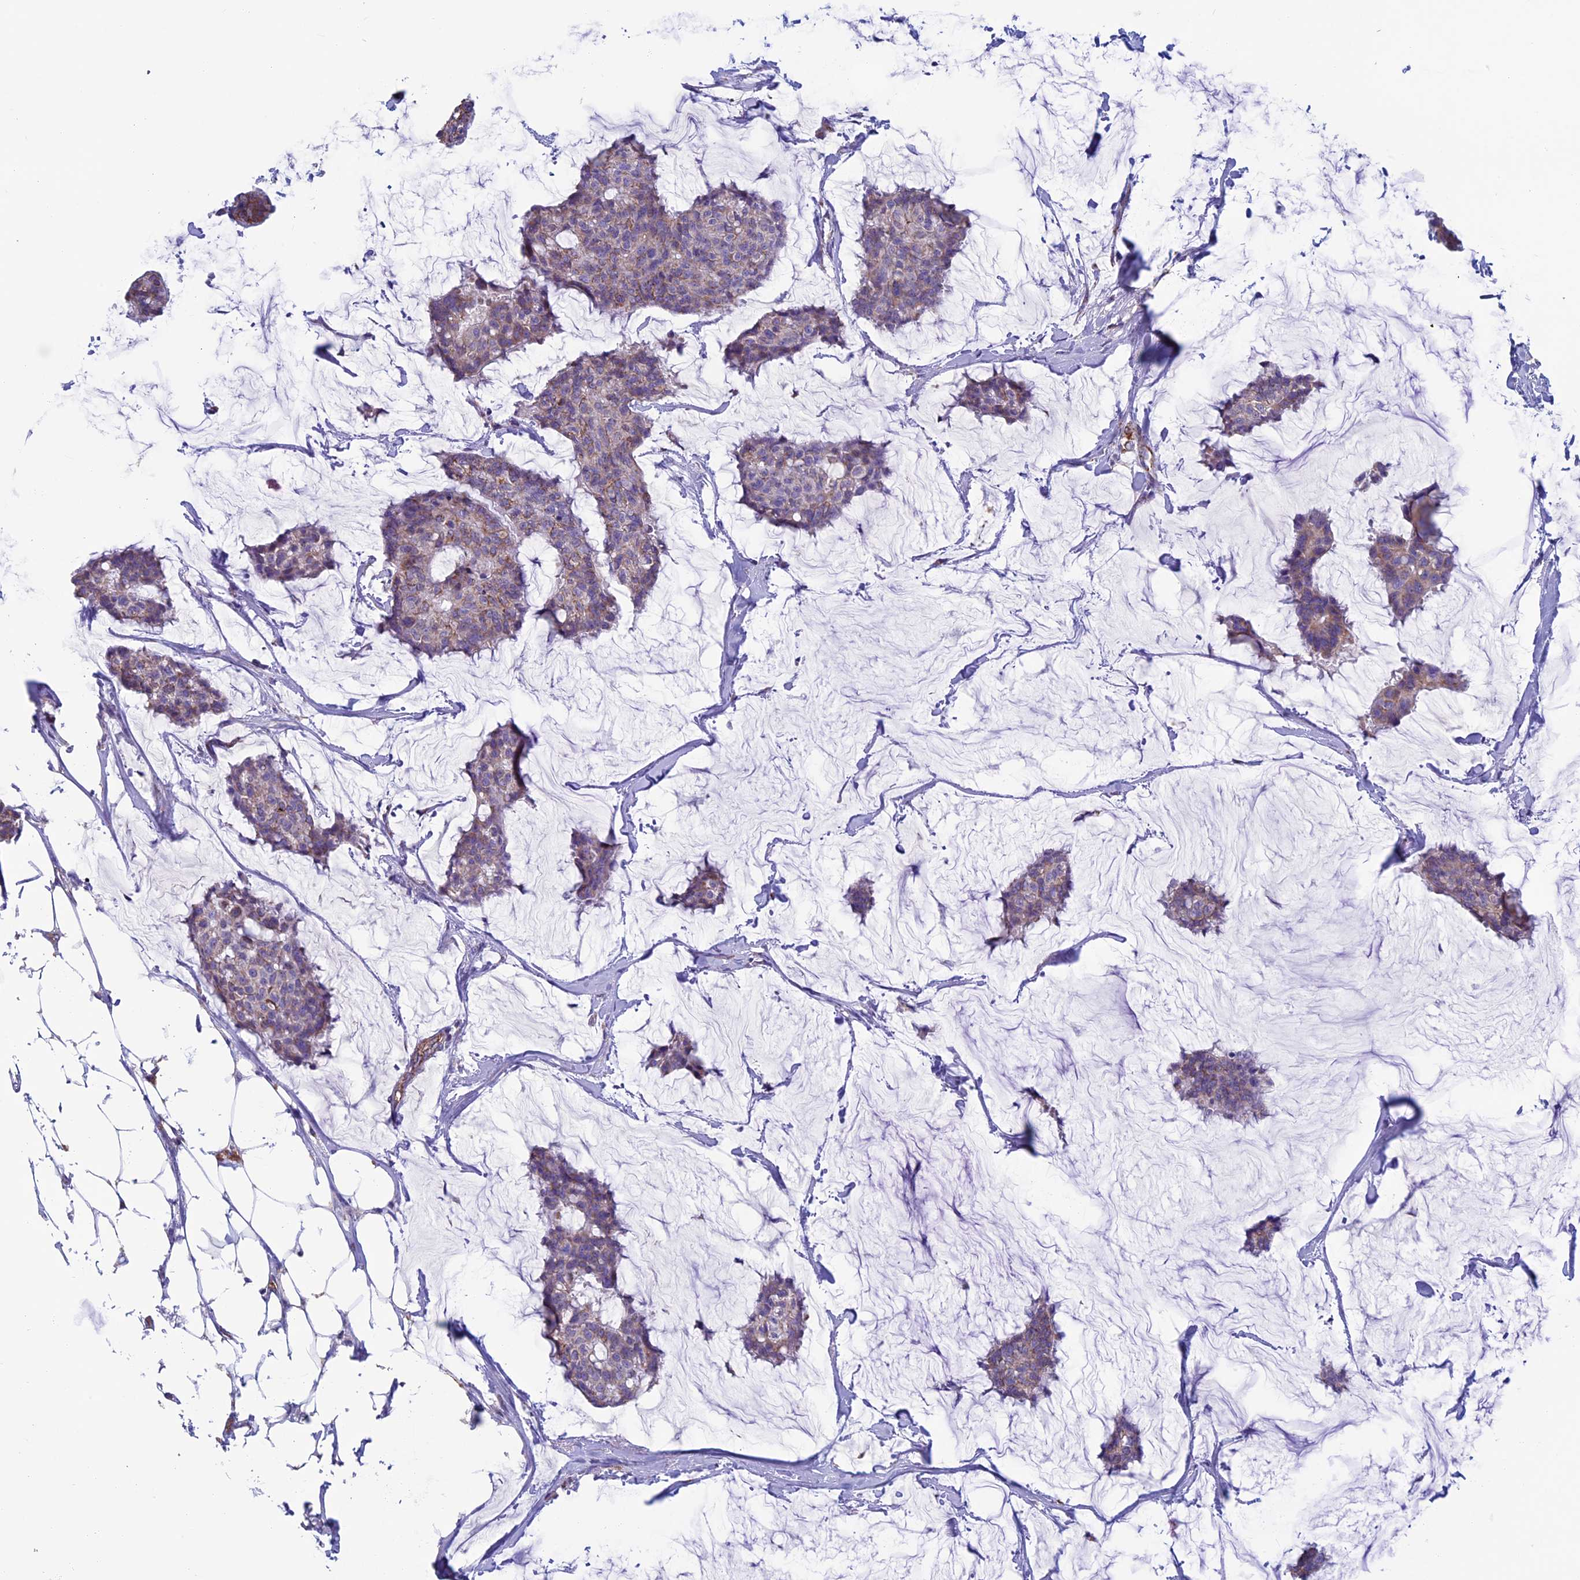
{"staining": {"intensity": "weak", "quantity": "<25%", "location": "cytoplasmic/membranous"}, "tissue": "breast cancer", "cell_type": "Tumor cells", "image_type": "cancer", "snomed": [{"axis": "morphology", "description": "Duct carcinoma"}, {"axis": "topography", "description": "Breast"}], "caption": "Breast infiltrating ductal carcinoma was stained to show a protein in brown. There is no significant staining in tumor cells. The staining was performed using DAB (3,3'-diaminobenzidine) to visualize the protein expression in brown, while the nuclei were stained in blue with hematoxylin (Magnification: 20x).", "gene": "MFSD12", "patient": {"sex": "female", "age": 93}}